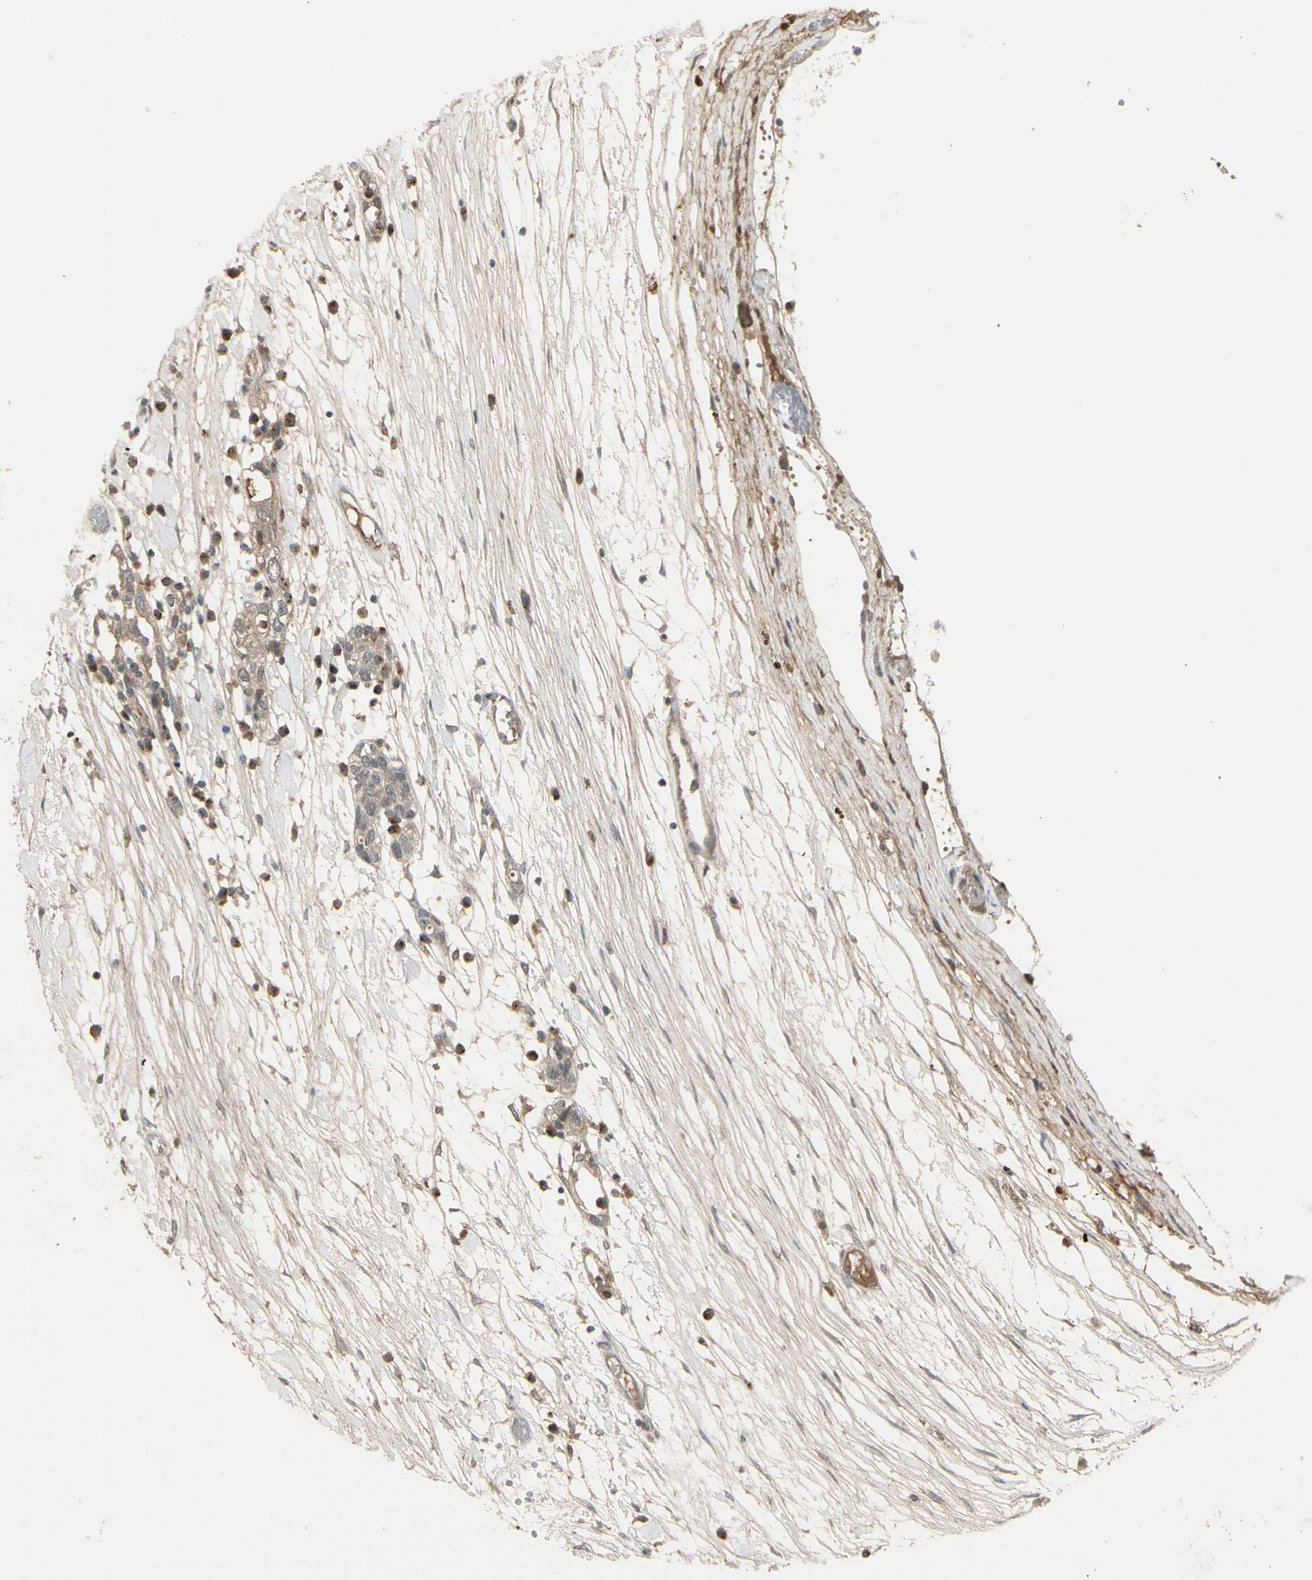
{"staining": {"intensity": "weak", "quantity": "<25%", "location": "cytoplasmic/membranous"}, "tissue": "ovarian cancer", "cell_type": "Tumor cells", "image_type": "cancer", "snomed": [{"axis": "morphology", "description": "Cystadenocarcinoma, serous, NOS"}, {"axis": "topography", "description": "Ovary"}], "caption": "A histopathology image of ovarian cancer stained for a protein demonstrates no brown staining in tumor cells.", "gene": "FHDC1", "patient": {"sex": "female", "age": 71}}